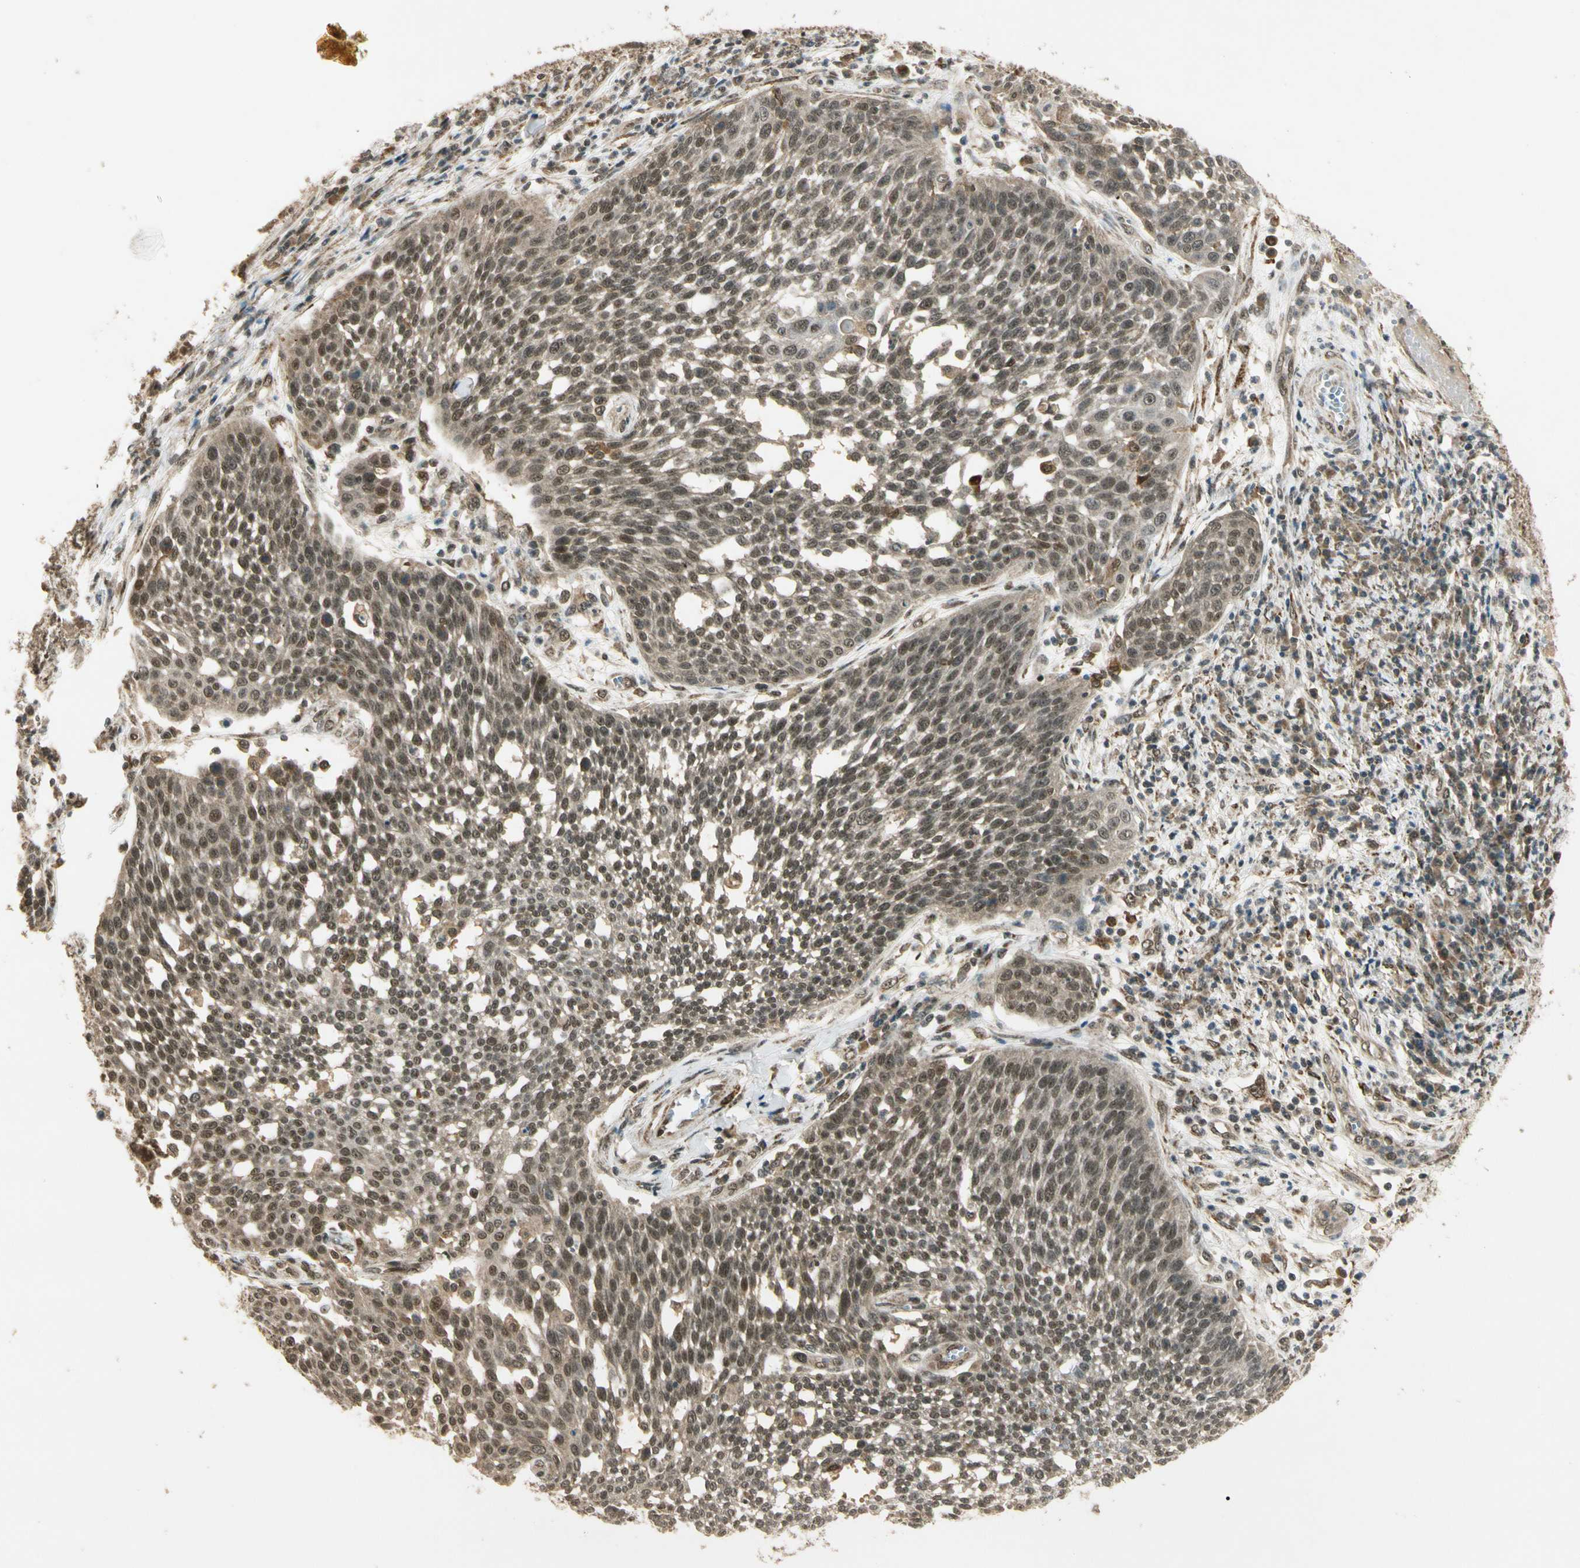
{"staining": {"intensity": "moderate", "quantity": ">75%", "location": "cytoplasmic/membranous,nuclear"}, "tissue": "cervical cancer", "cell_type": "Tumor cells", "image_type": "cancer", "snomed": [{"axis": "morphology", "description": "Squamous cell carcinoma, NOS"}, {"axis": "topography", "description": "Cervix"}], "caption": "Immunohistochemical staining of human cervical squamous cell carcinoma exhibits medium levels of moderate cytoplasmic/membranous and nuclear protein staining in approximately >75% of tumor cells.", "gene": "ZNF135", "patient": {"sex": "female", "age": 34}}